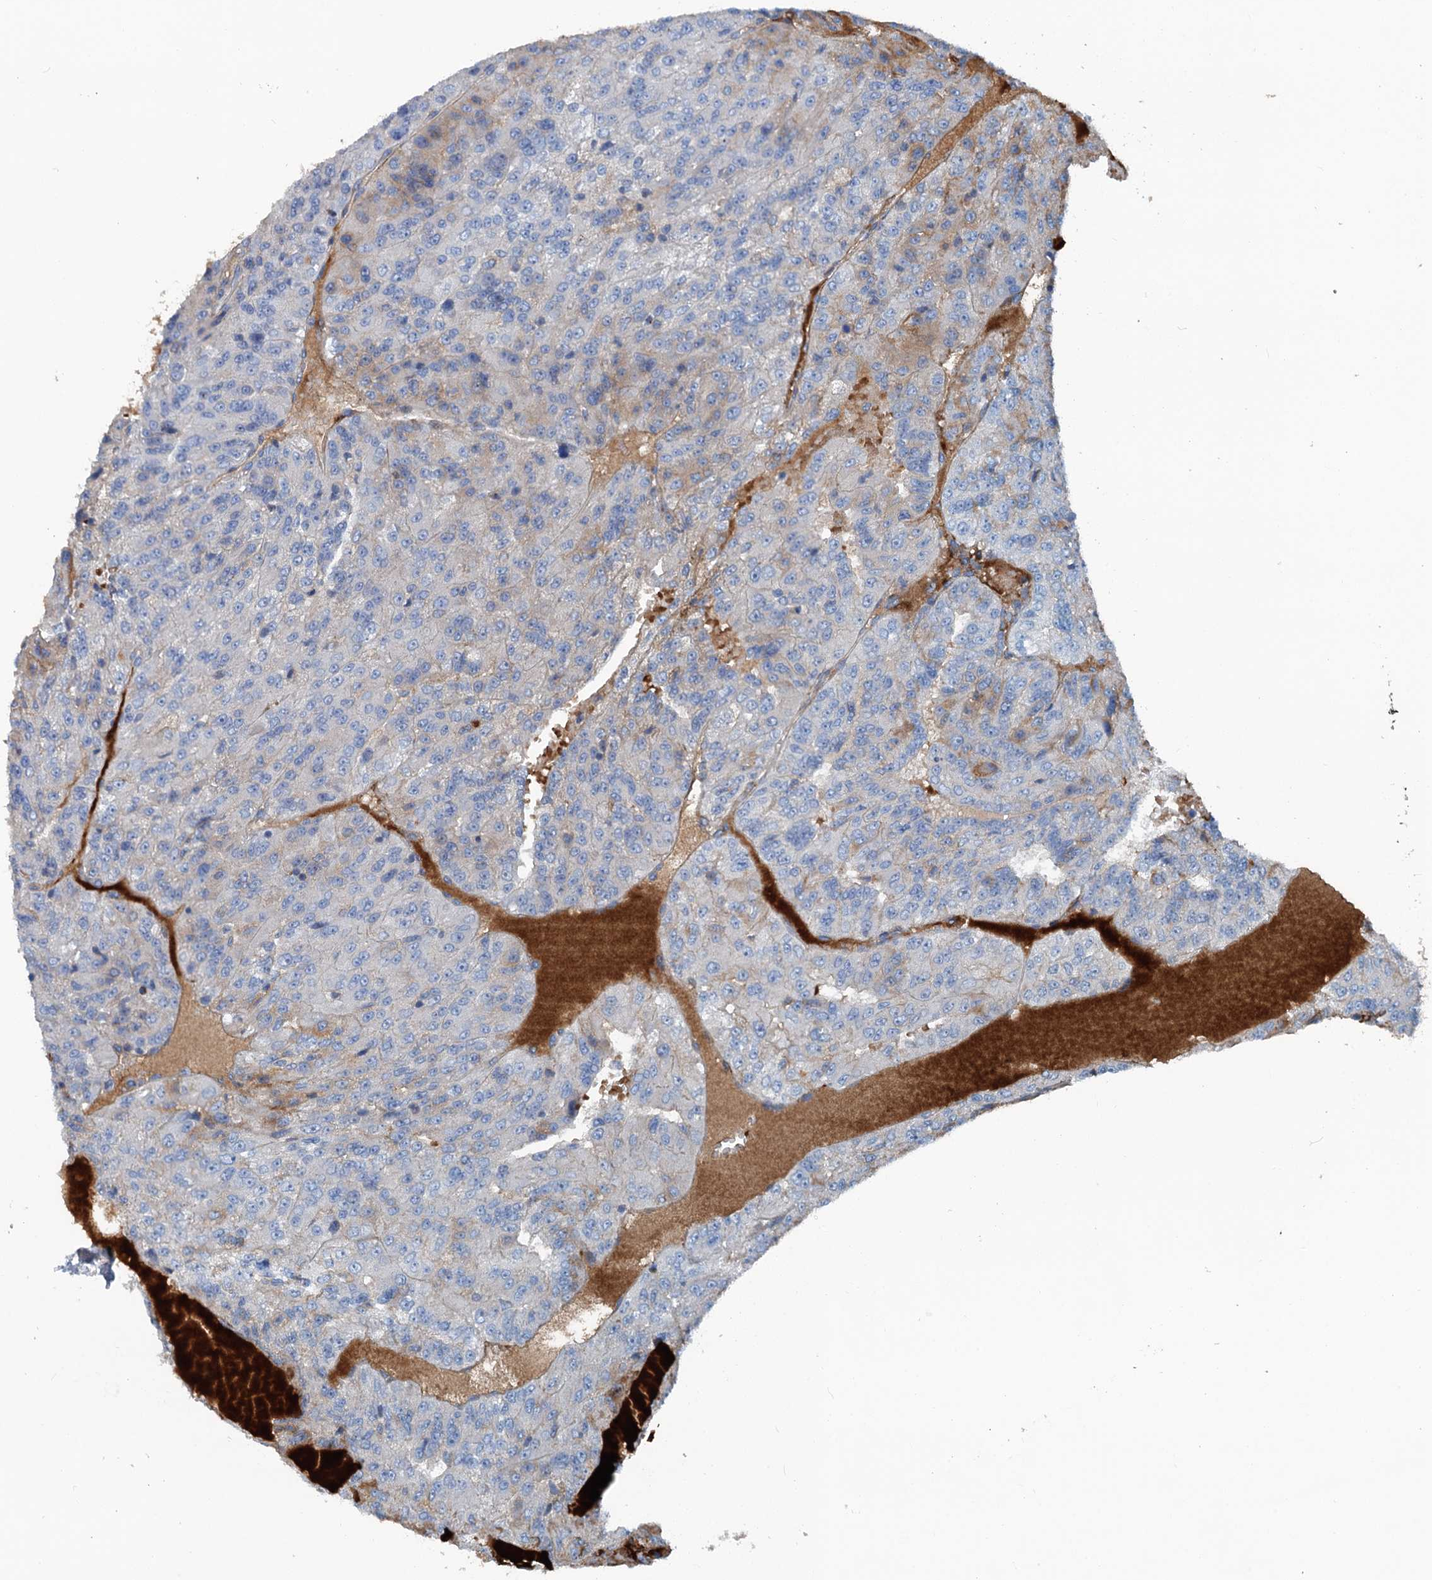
{"staining": {"intensity": "negative", "quantity": "none", "location": "none"}, "tissue": "renal cancer", "cell_type": "Tumor cells", "image_type": "cancer", "snomed": [{"axis": "morphology", "description": "Adenocarcinoma, NOS"}, {"axis": "topography", "description": "Kidney"}], "caption": "Tumor cells show no significant protein positivity in renal cancer. (Immunohistochemistry (ihc), brightfield microscopy, high magnification).", "gene": "TEDC1", "patient": {"sex": "female", "age": 63}}